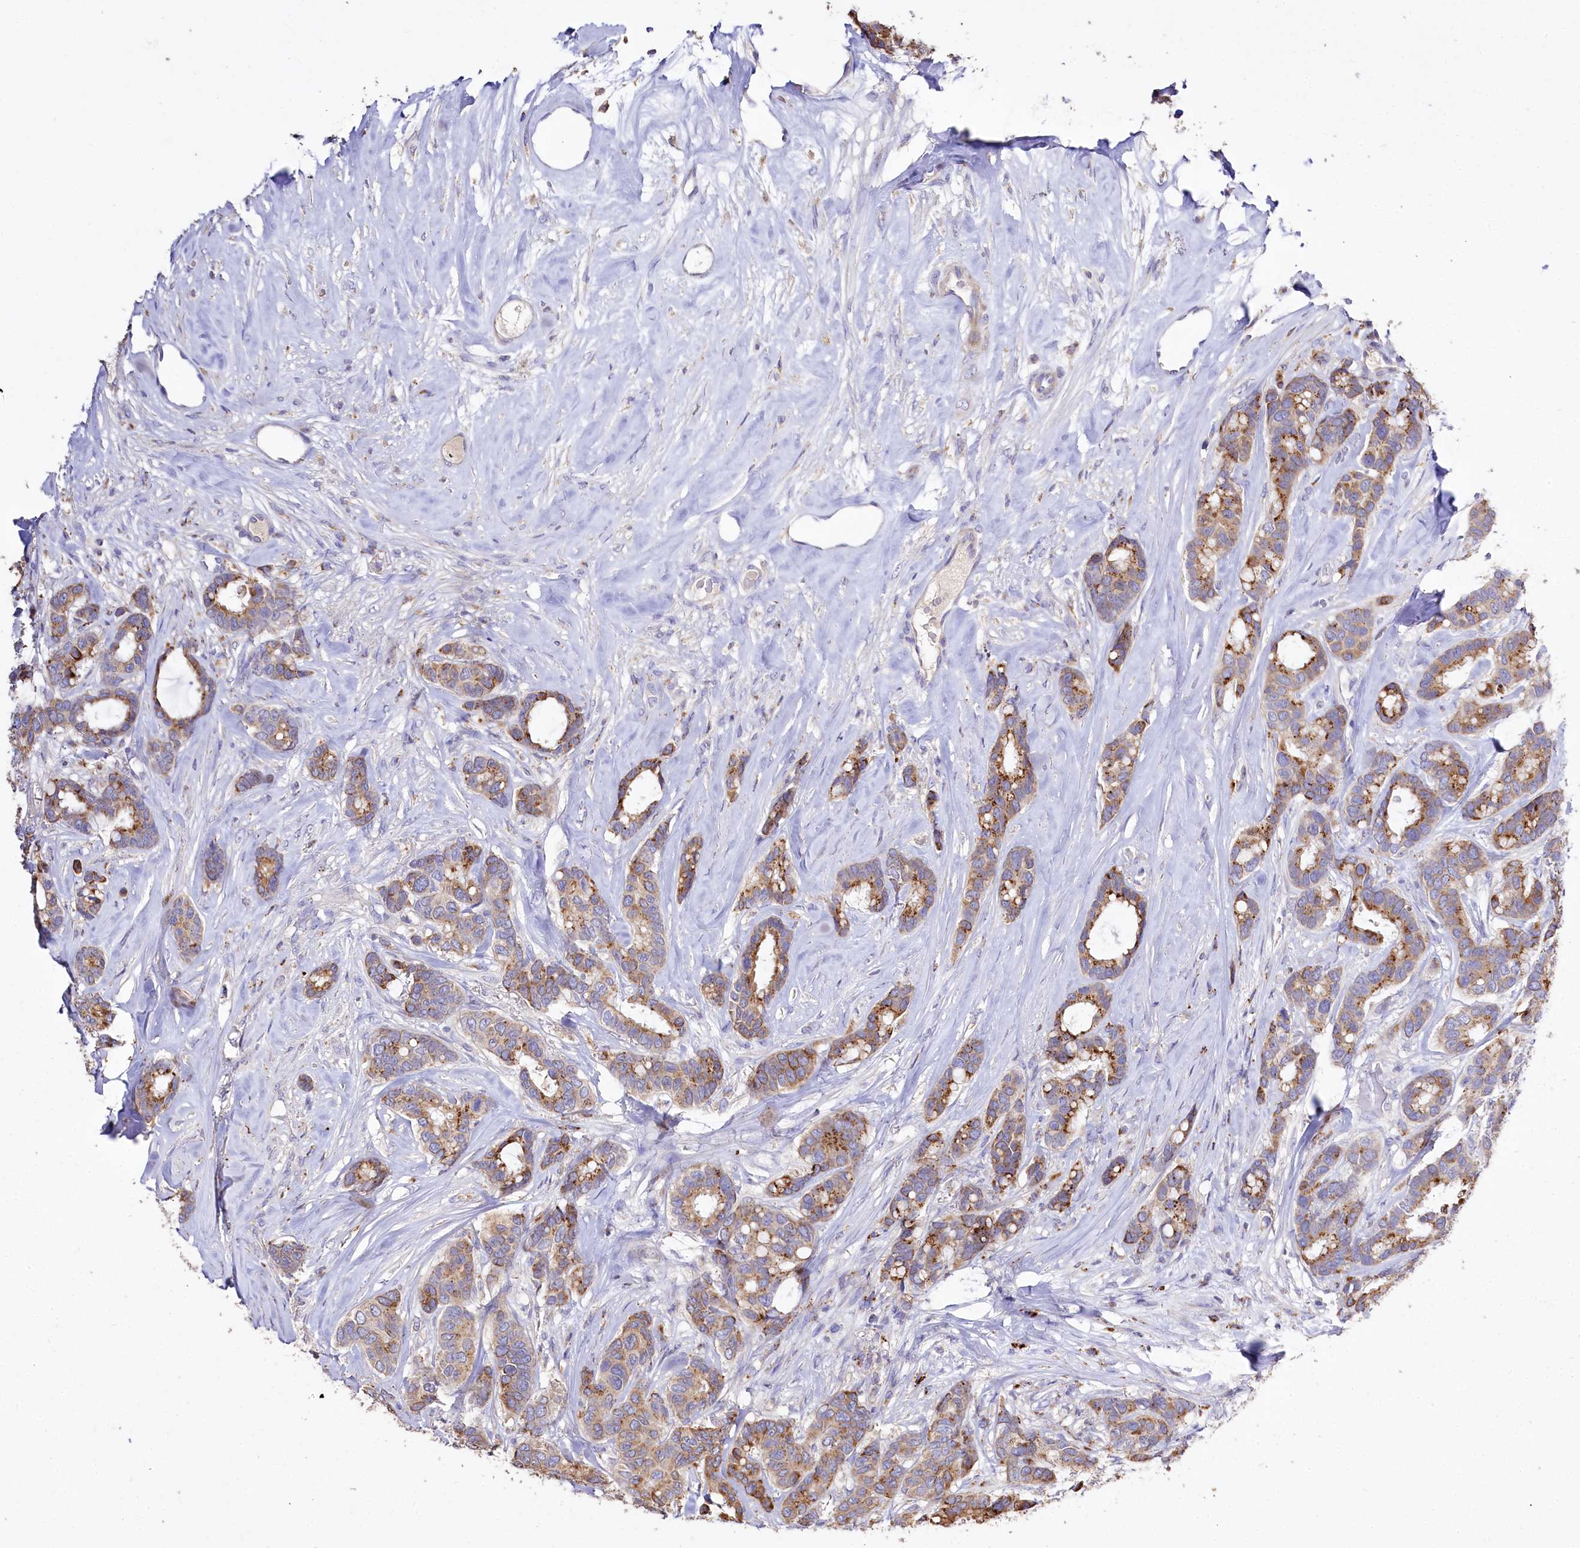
{"staining": {"intensity": "moderate", "quantity": ">75%", "location": "cytoplasmic/membranous"}, "tissue": "breast cancer", "cell_type": "Tumor cells", "image_type": "cancer", "snomed": [{"axis": "morphology", "description": "Duct carcinoma"}, {"axis": "topography", "description": "Breast"}], "caption": "IHC photomicrograph of human breast intraductal carcinoma stained for a protein (brown), which shows medium levels of moderate cytoplasmic/membranous positivity in about >75% of tumor cells.", "gene": "PTER", "patient": {"sex": "female", "age": 87}}